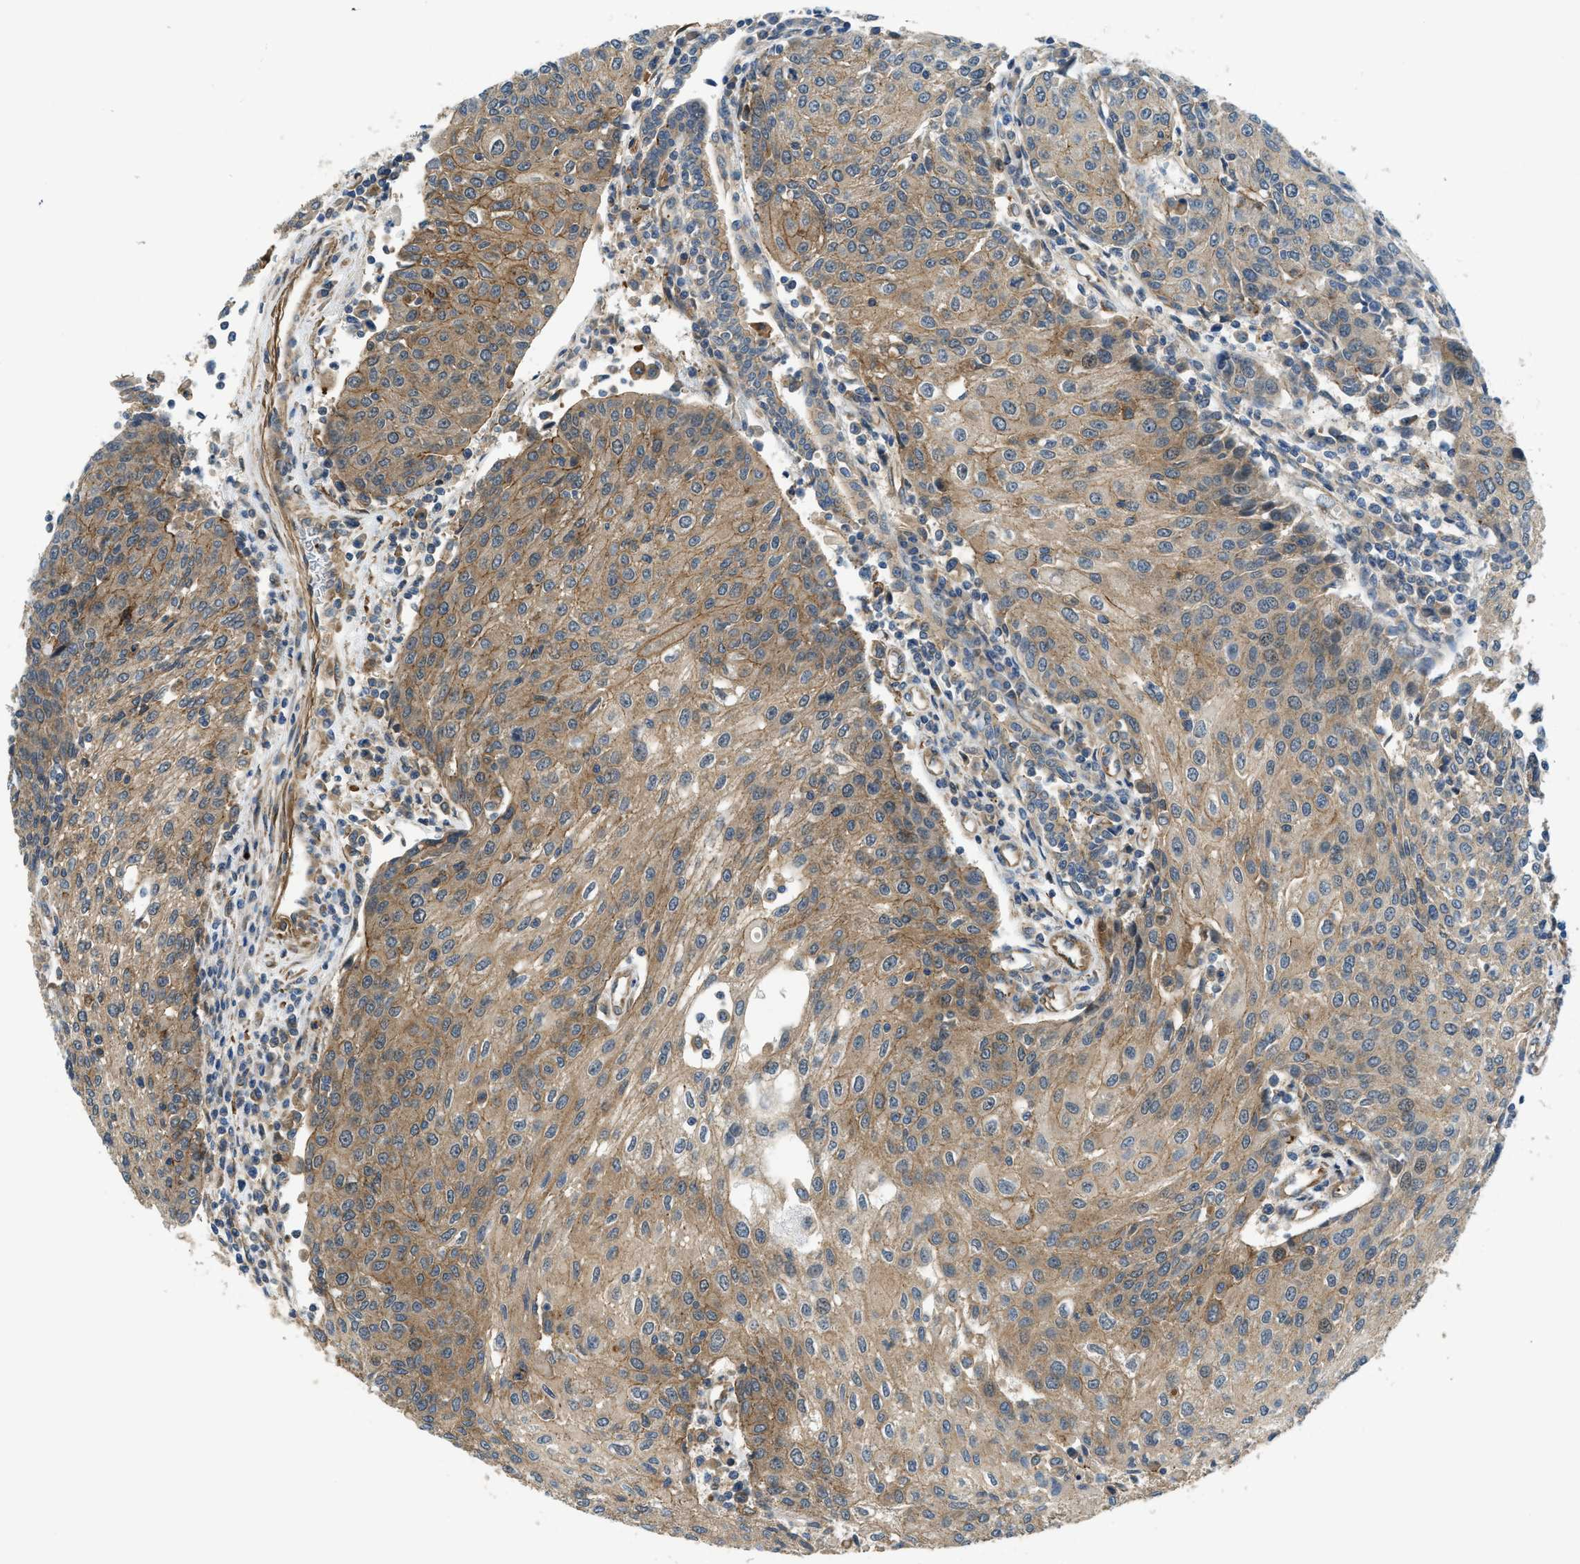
{"staining": {"intensity": "moderate", "quantity": ">75%", "location": "cytoplasmic/membranous"}, "tissue": "urothelial cancer", "cell_type": "Tumor cells", "image_type": "cancer", "snomed": [{"axis": "morphology", "description": "Urothelial carcinoma, High grade"}, {"axis": "topography", "description": "Urinary bladder"}], "caption": "Immunohistochemistry (IHC) of urothelial cancer displays medium levels of moderate cytoplasmic/membranous positivity in approximately >75% of tumor cells.", "gene": "CGN", "patient": {"sex": "female", "age": 85}}